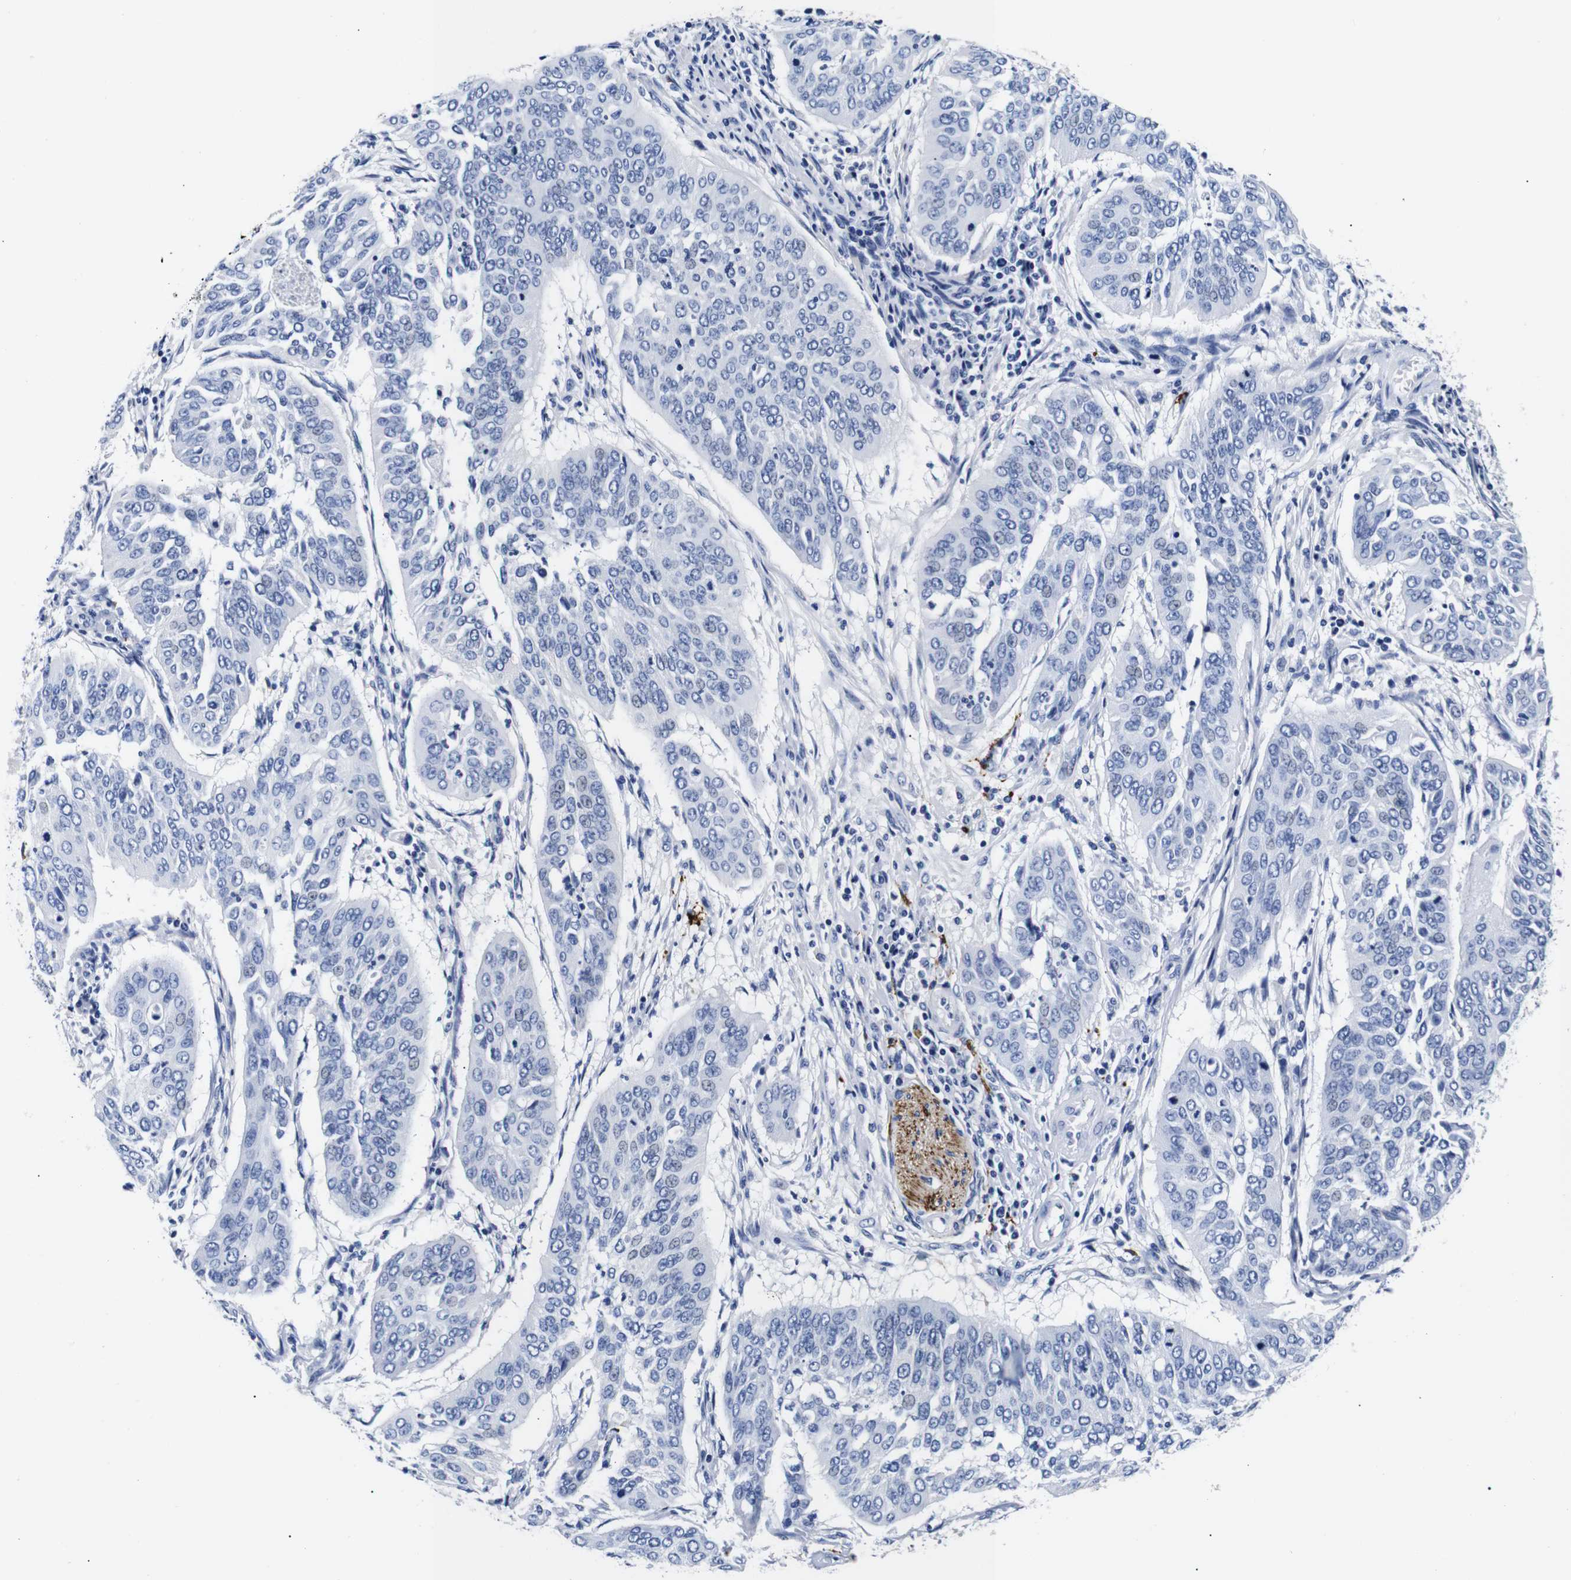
{"staining": {"intensity": "negative", "quantity": "none", "location": "none"}, "tissue": "cervical cancer", "cell_type": "Tumor cells", "image_type": "cancer", "snomed": [{"axis": "morphology", "description": "Normal tissue, NOS"}, {"axis": "morphology", "description": "Squamous cell carcinoma, NOS"}, {"axis": "topography", "description": "Cervix"}], "caption": "Tumor cells show no significant expression in cervical cancer (squamous cell carcinoma). Brightfield microscopy of immunohistochemistry stained with DAB (brown) and hematoxylin (blue), captured at high magnification.", "gene": "GAP43", "patient": {"sex": "female", "age": 39}}